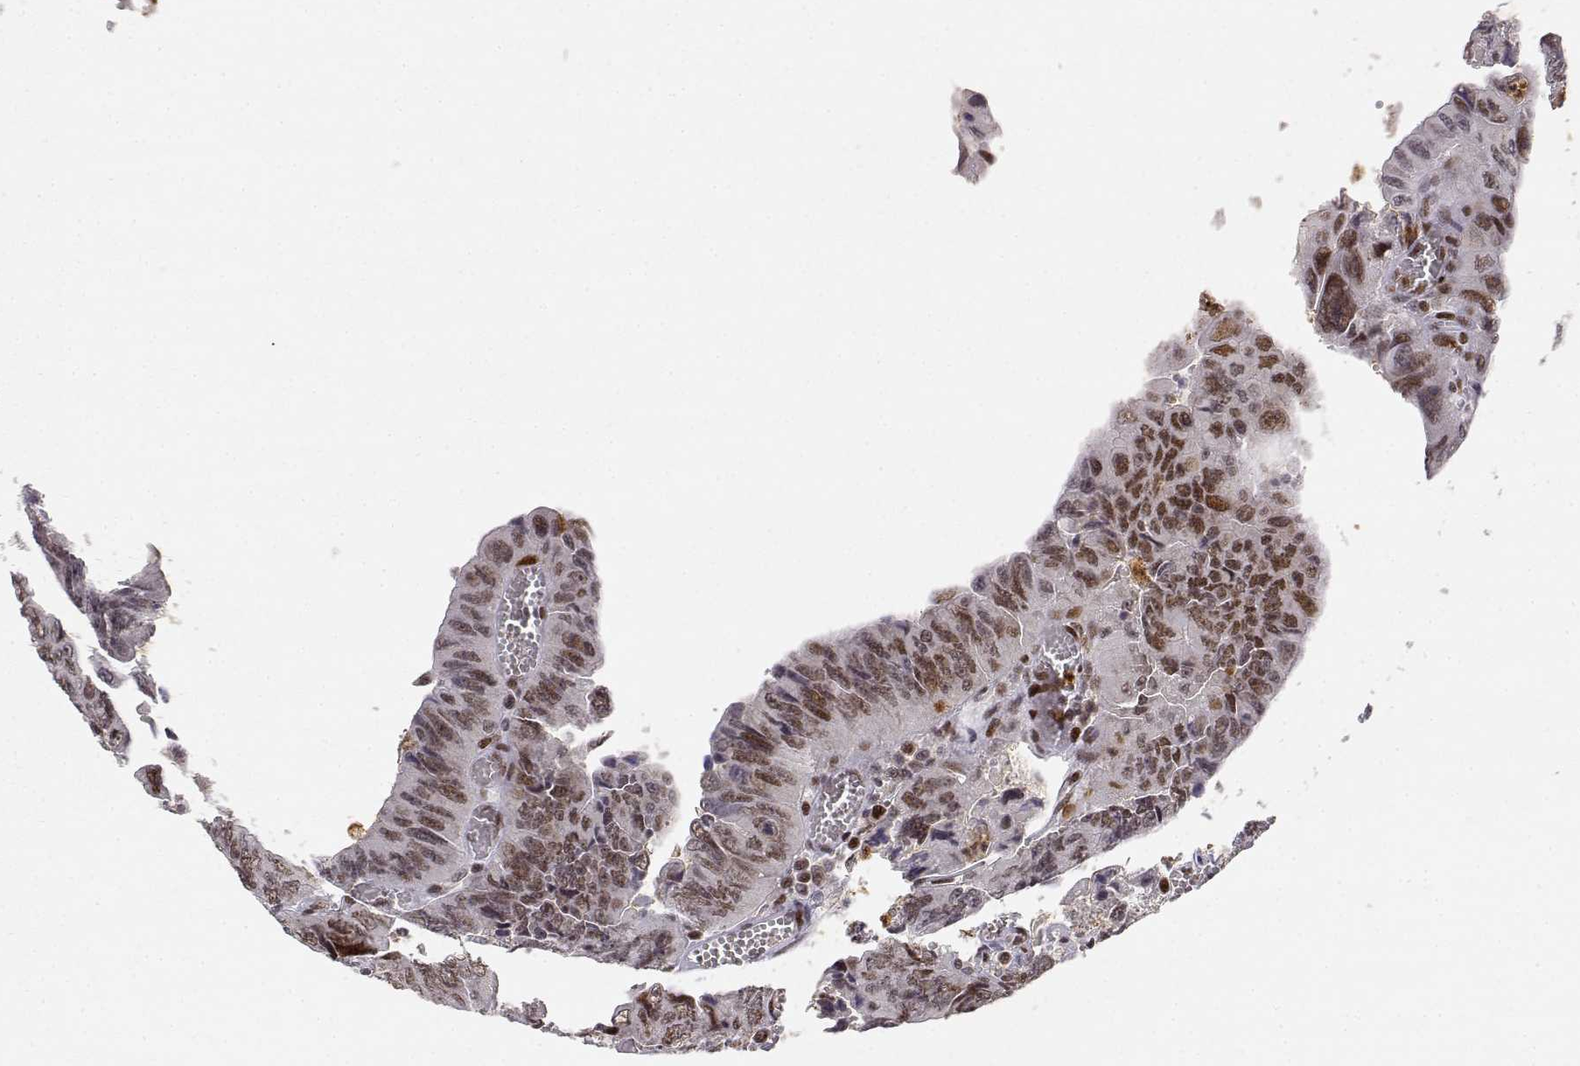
{"staining": {"intensity": "moderate", "quantity": ">75%", "location": "nuclear"}, "tissue": "colorectal cancer", "cell_type": "Tumor cells", "image_type": "cancer", "snomed": [{"axis": "morphology", "description": "Adenocarcinoma, NOS"}, {"axis": "topography", "description": "Colon"}], "caption": "Immunohistochemical staining of colorectal cancer exhibits medium levels of moderate nuclear protein expression in approximately >75% of tumor cells. (IHC, brightfield microscopy, high magnification).", "gene": "RSF1", "patient": {"sex": "female", "age": 84}}